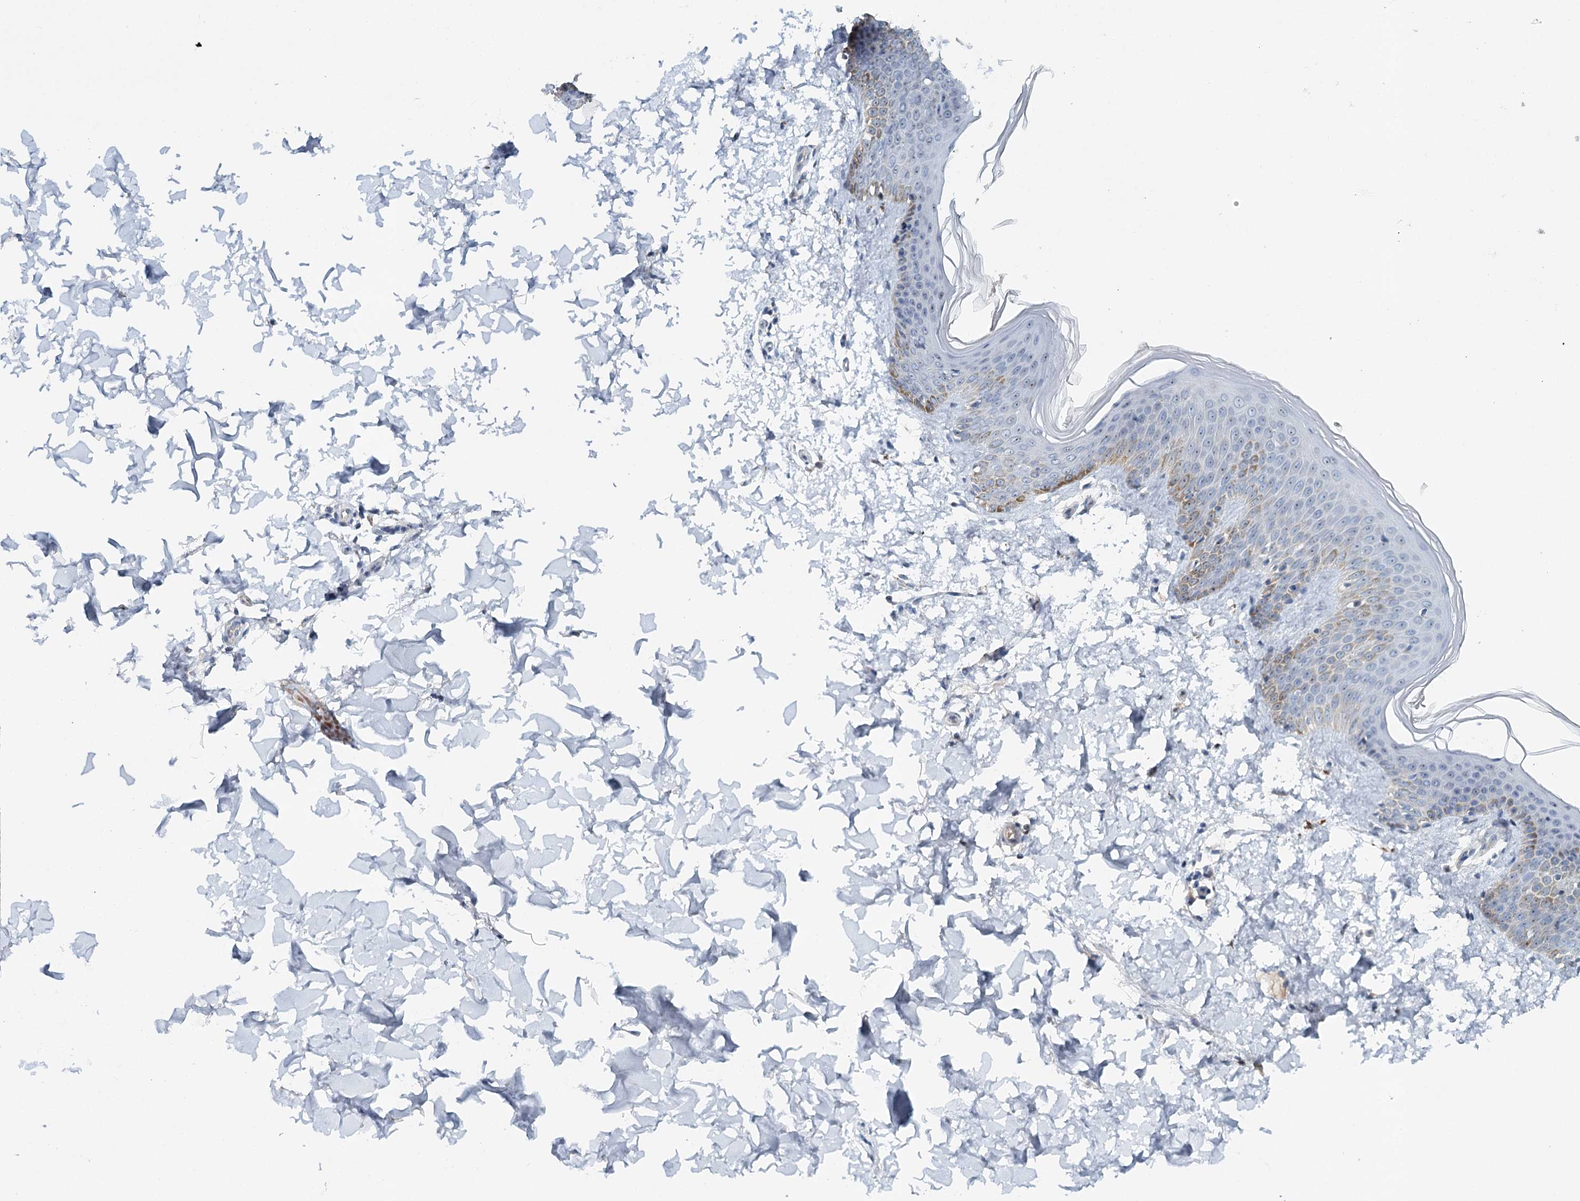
{"staining": {"intensity": "weak", "quantity": "25%-75%", "location": "cytoplasmic/membranous"}, "tissue": "skin", "cell_type": "Fibroblasts", "image_type": "normal", "snomed": [{"axis": "morphology", "description": "Normal tissue, NOS"}, {"axis": "topography", "description": "Skin"}], "caption": "This is a histology image of immunohistochemistry (IHC) staining of benign skin, which shows weak positivity in the cytoplasmic/membranous of fibroblasts.", "gene": "RBM43", "patient": {"sex": "male", "age": 36}}